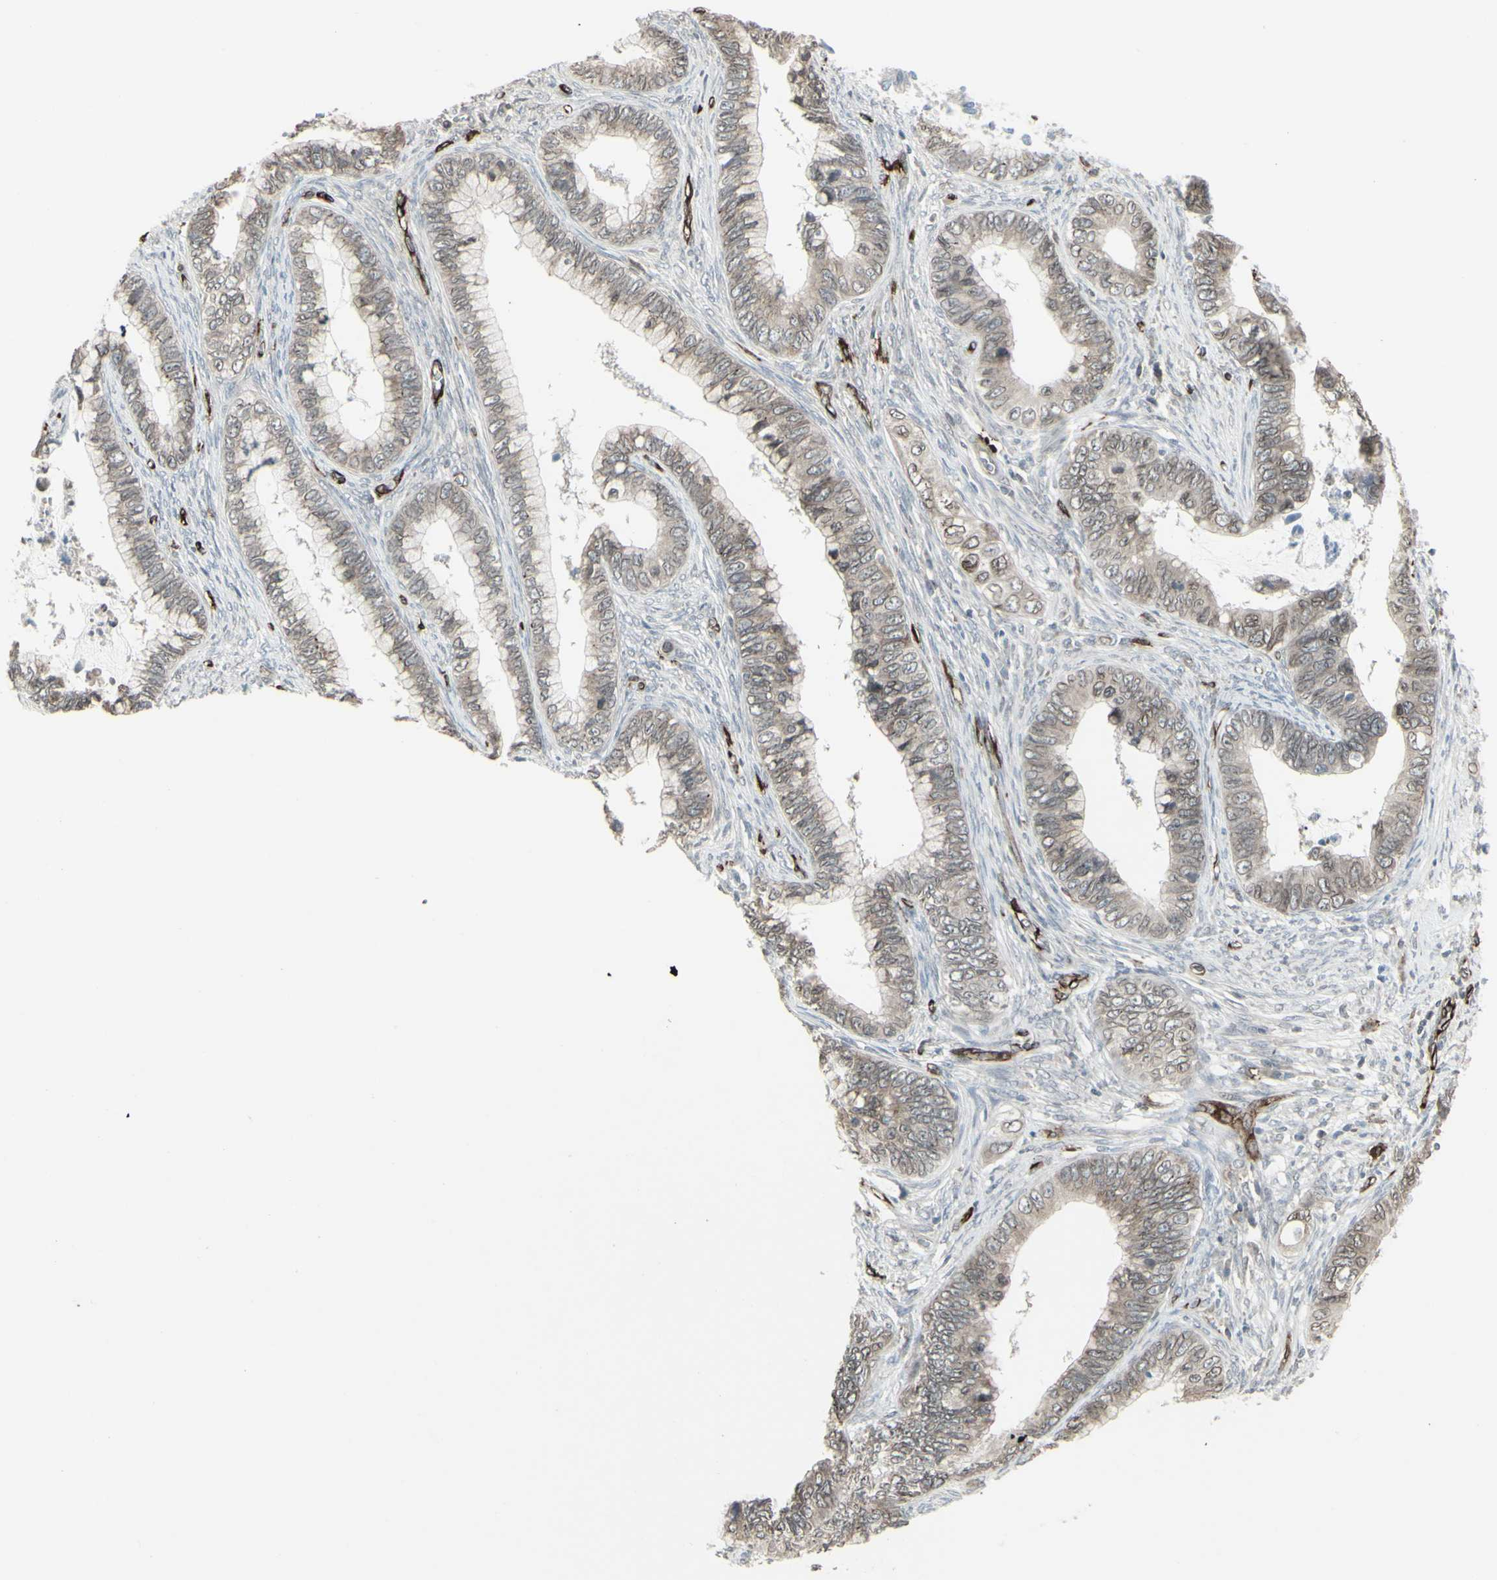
{"staining": {"intensity": "weak", "quantity": ">75%", "location": "cytoplasmic/membranous,nuclear"}, "tissue": "cervical cancer", "cell_type": "Tumor cells", "image_type": "cancer", "snomed": [{"axis": "morphology", "description": "Adenocarcinoma, NOS"}, {"axis": "topography", "description": "Cervix"}], "caption": "Brown immunohistochemical staining in cervical cancer (adenocarcinoma) reveals weak cytoplasmic/membranous and nuclear staining in approximately >75% of tumor cells.", "gene": "DTX3L", "patient": {"sex": "female", "age": 44}}